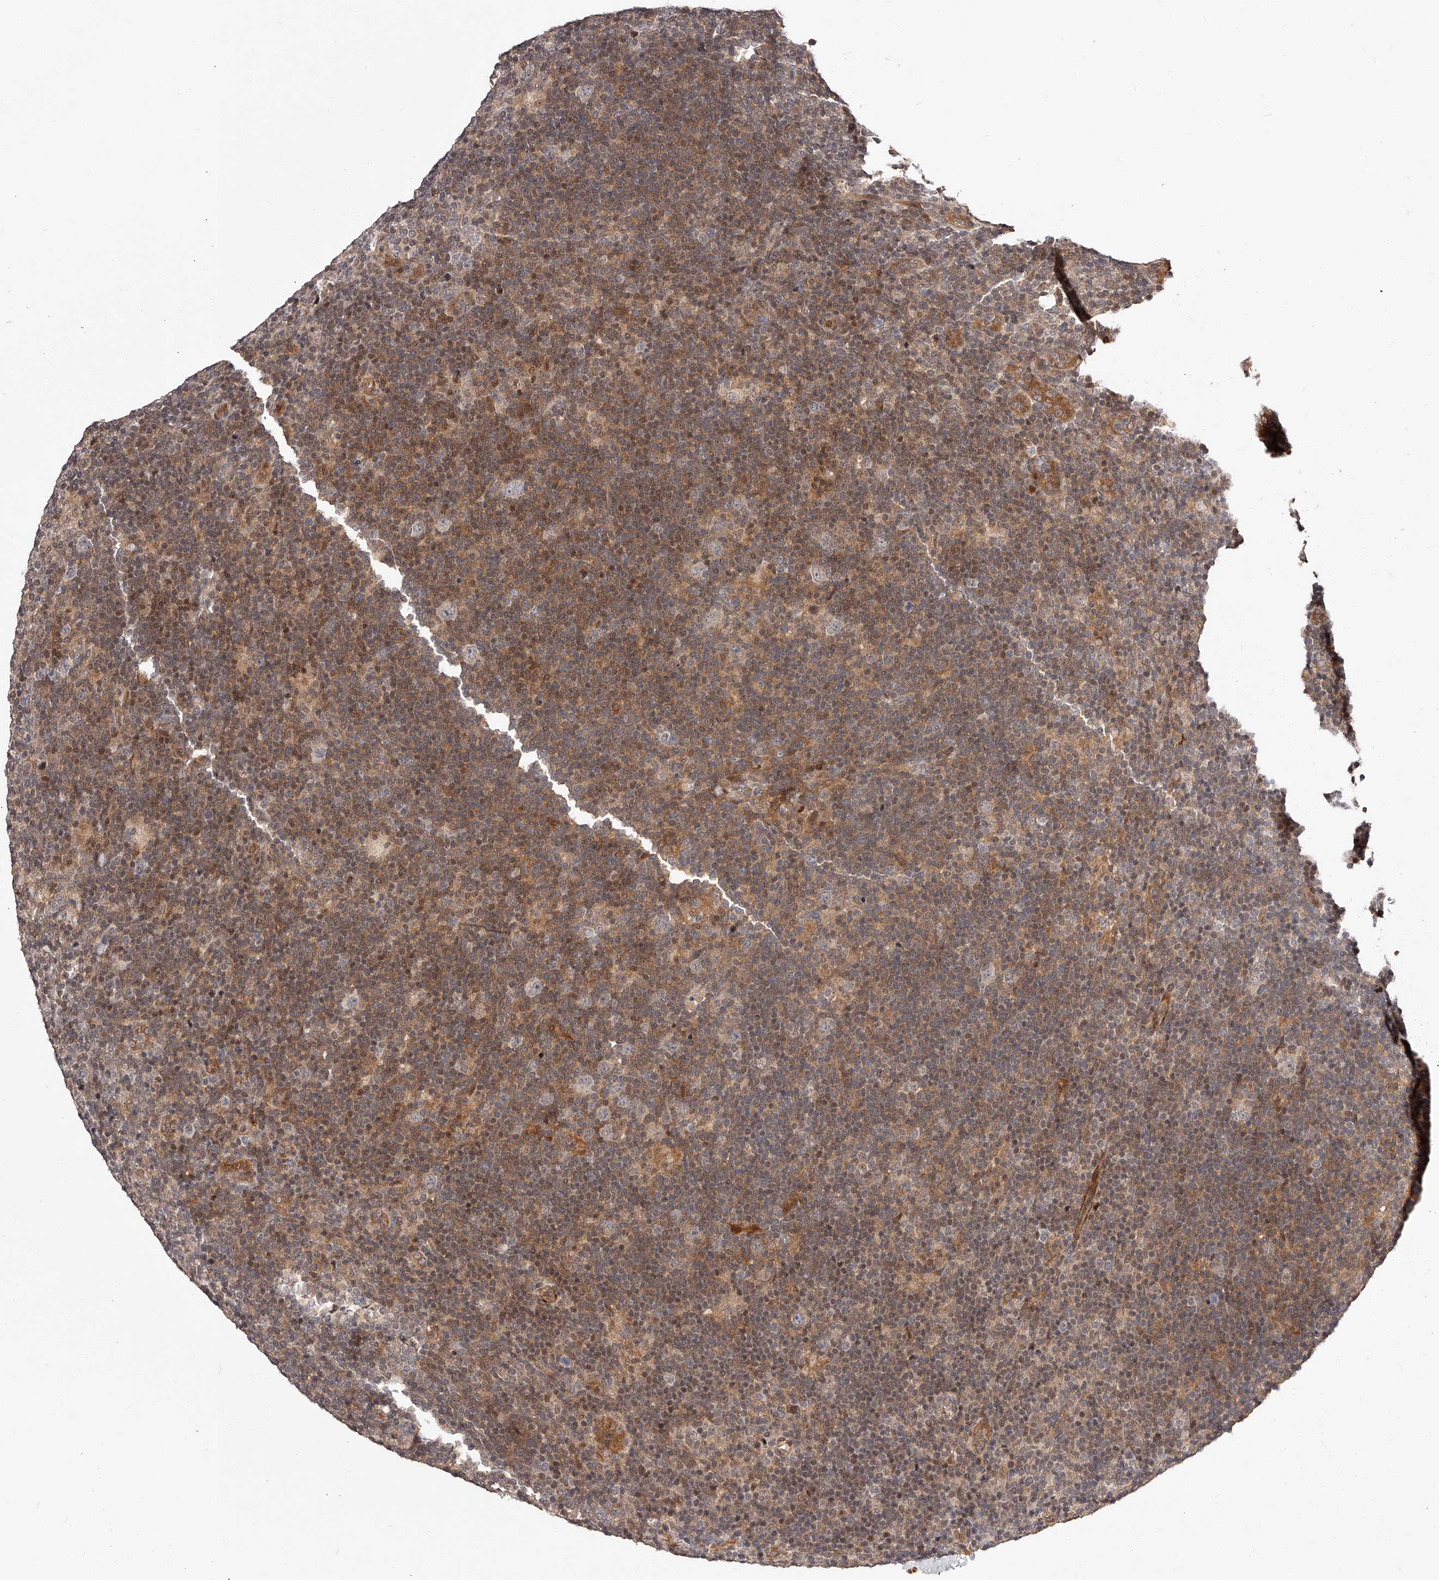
{"staining": {"intensity": "negative", "quantity": "none", "location": "none"}, "tissue": "lymphoma", "cell_type": "Tumor cells", "image_type": "cancer", "snomed": [{"axis": "morphology", "description": "Hodgkin's disease, NOS"}, {"axis": "topography", "description": "Lymph node"}], "caption": "Immunohistochemical staining of human Hodgkin's disease exhibits no significant expression in tumor cells.", "gene": "CUL7", "patient": {"sex": "female", "age": 57}}